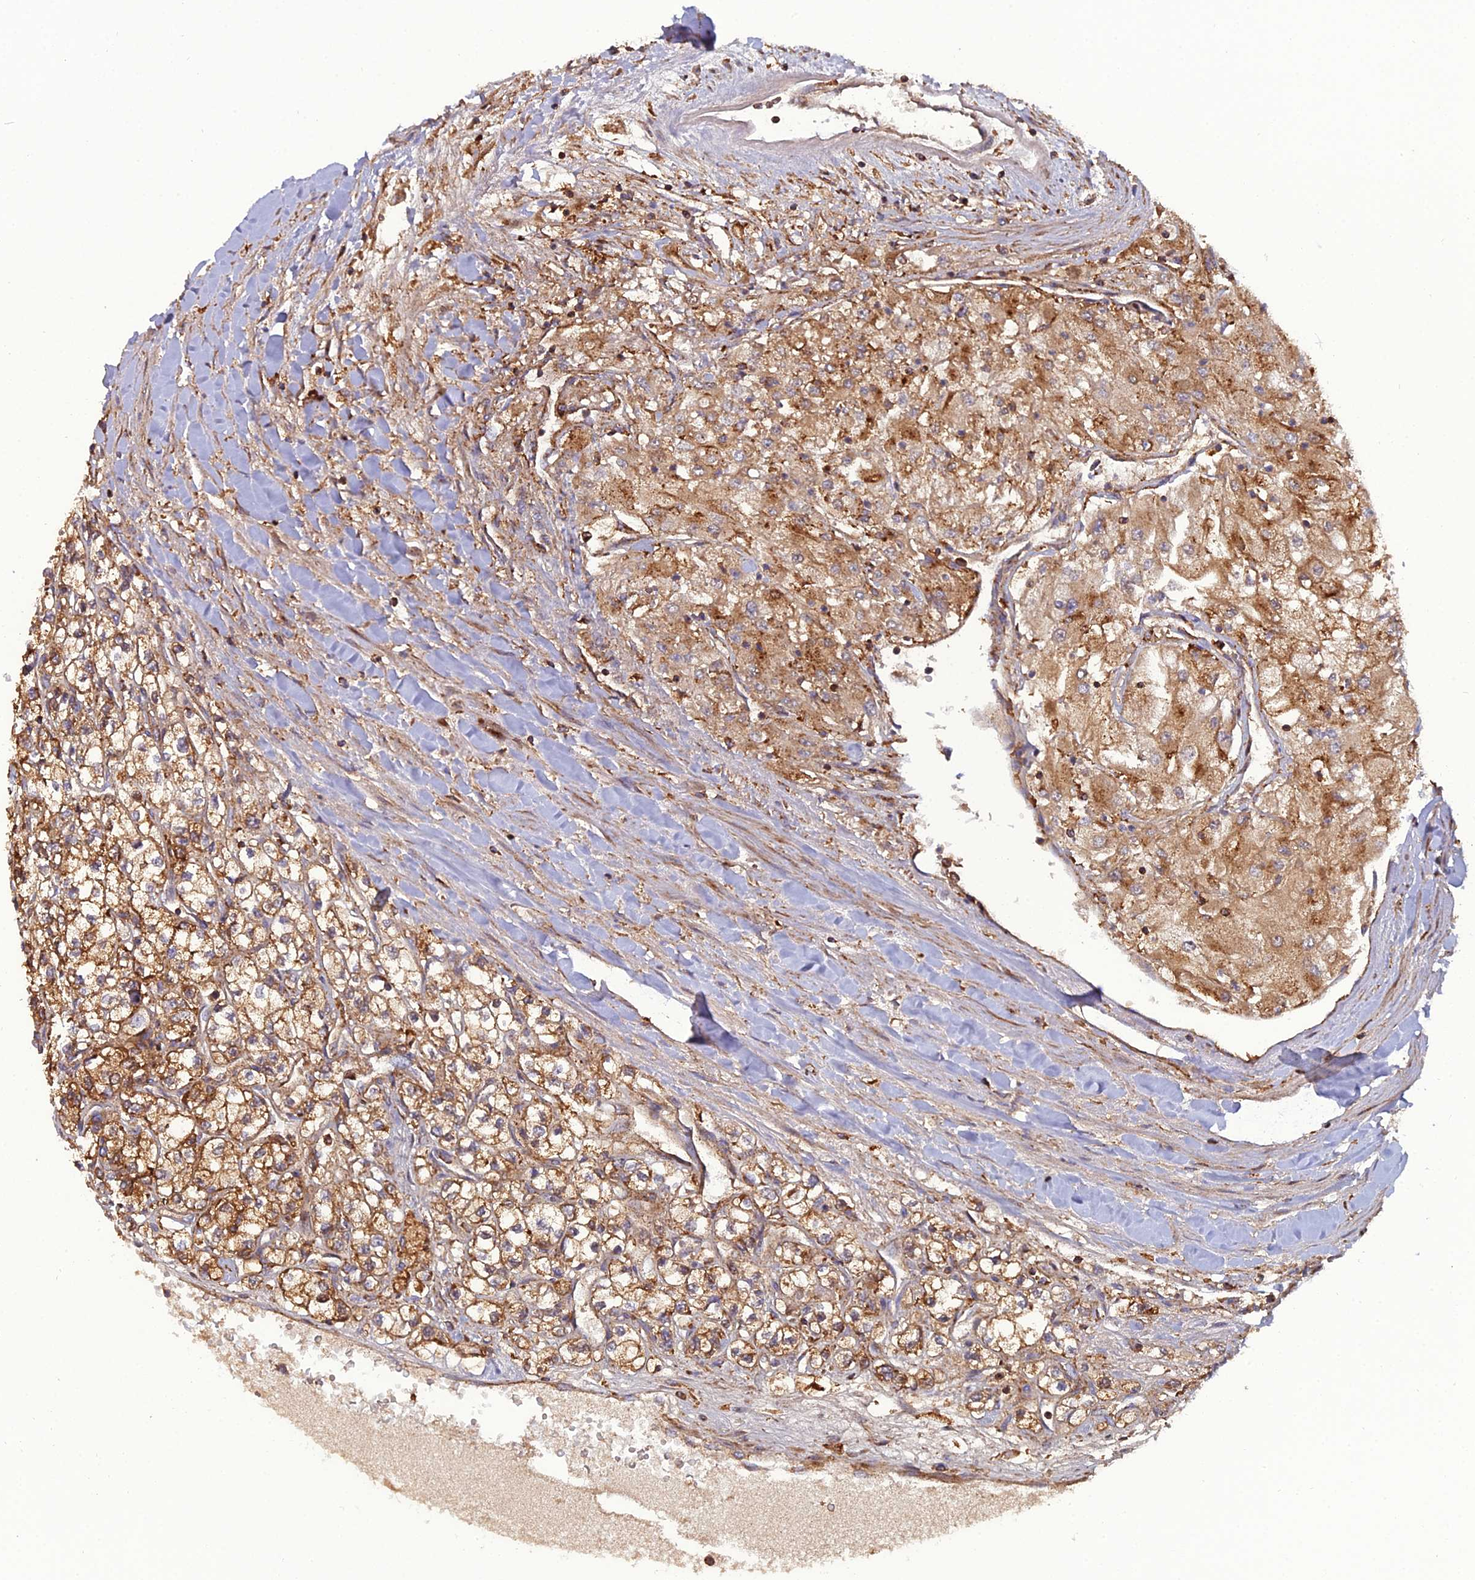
{"staining": {"intensity": "moderate", "quantity": ">75%", "location": "cytoplasmic/membranous"}, "tissue": "renal cancer", "cell_type": "Tumor cells", "image_type": "cancer", "snomed": [{"axis": "morphology", "description": "Adenocarcinoma, NOS"}, {"axis": "topography", "description": "Kidney"}], "caption": "Tumor cells exhibit moderate cytoplasmic/membranous positivity in approximately >75% of cells in renal cancer (adenocarcinoma).", "gene": "LNPEP", "patient": {"sex": "male", "age": 80}}